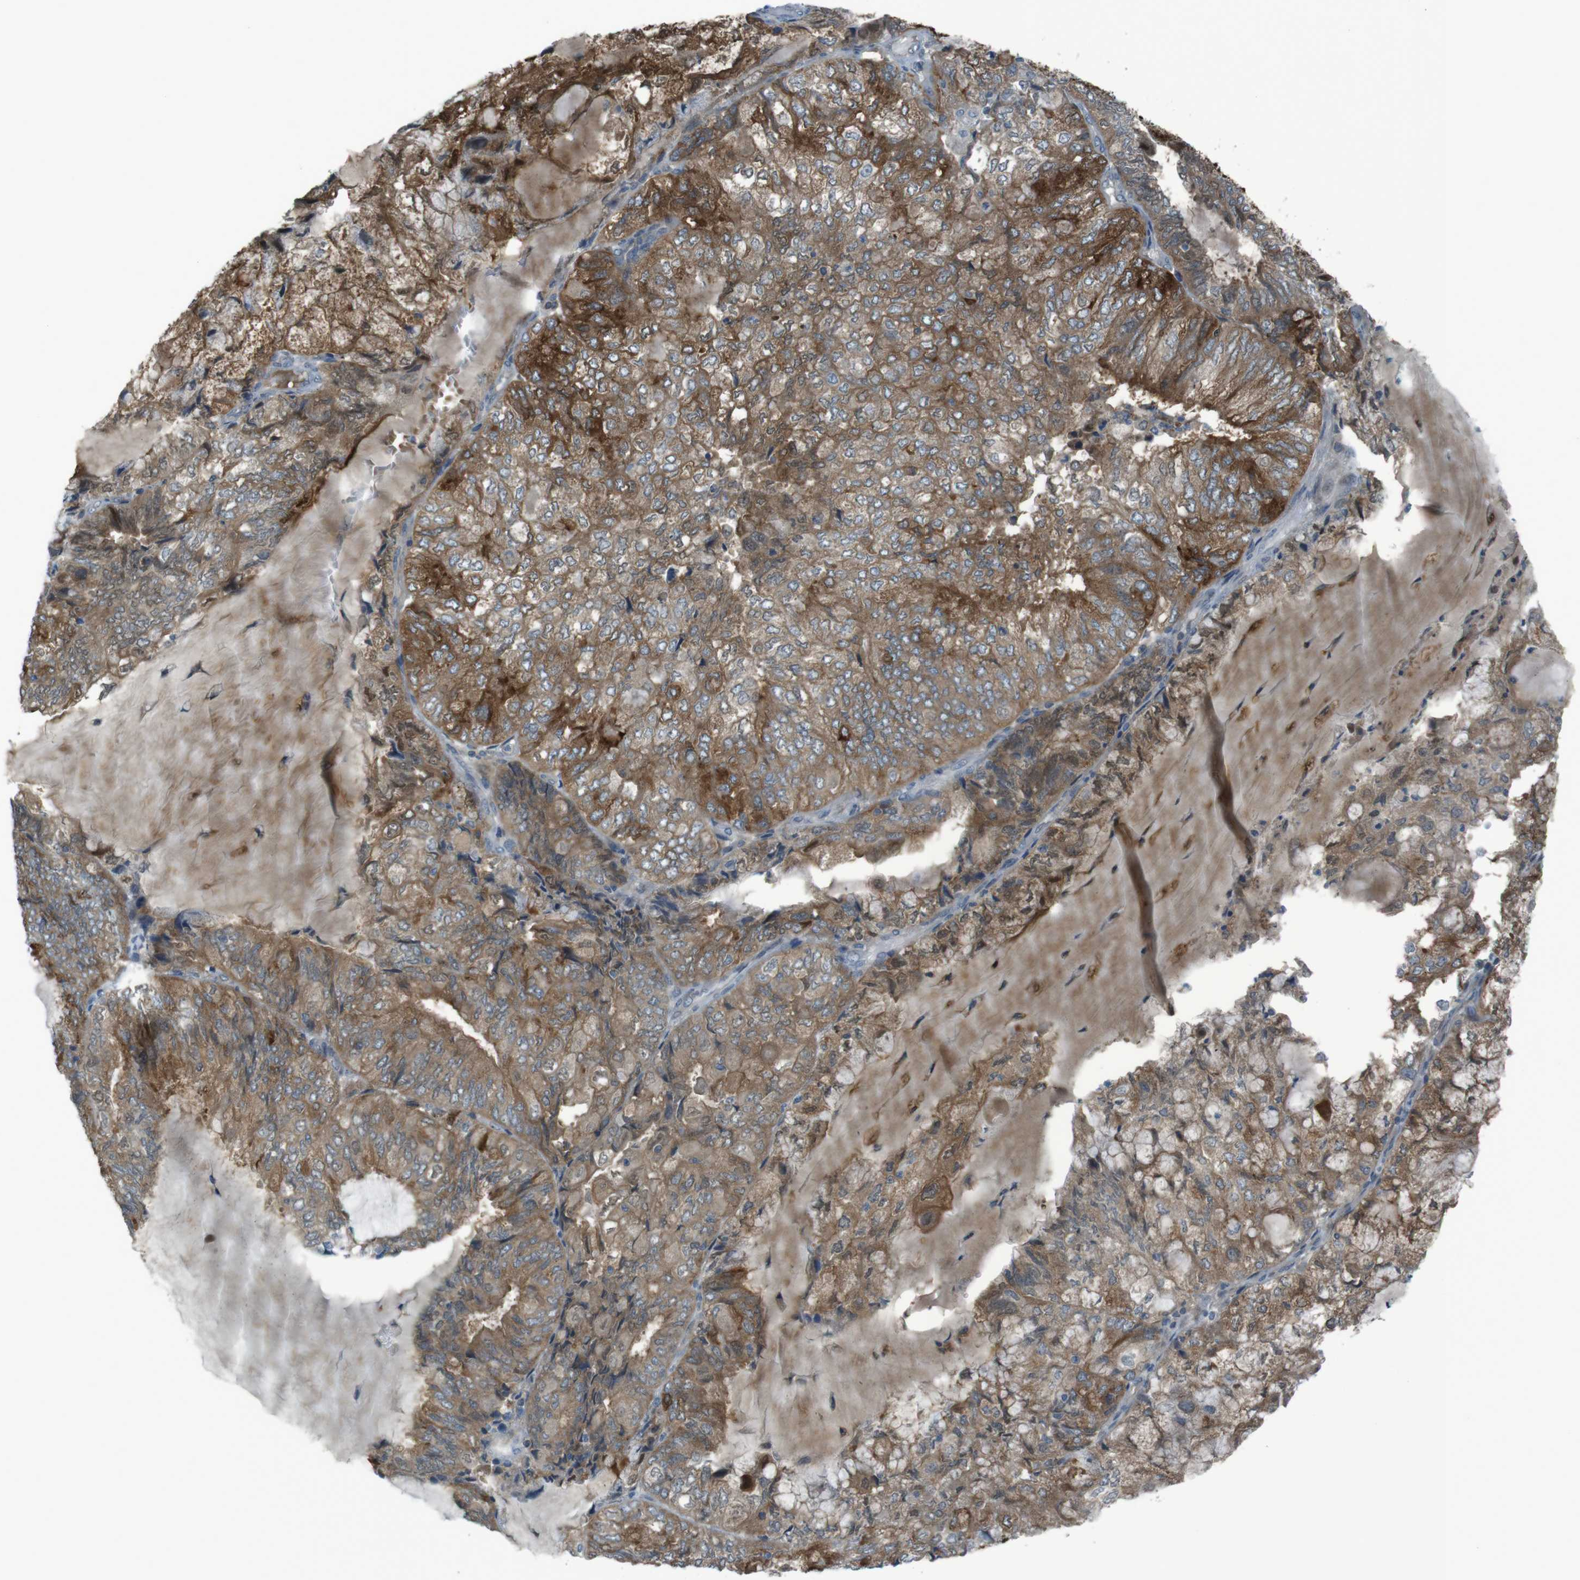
{"staining": {"intensity": "moderate", "quantity": ">75%", "location": "cytoplasmic/membranous"}, "tissue": "endometrial cancer", "cell_type": "Tumor cells", "image_type": "cancer", "snomed": [{"axis": "morphology", "description": "Adenocarcinoma, NOS"}, {"axis": "topography", "description": "Endometrium"}], "caption": "Adenocarcinoma (endometrial) stained with a brown dye shows moderate cytoplasmic/membranous positive expression in about >75% of tumor cells.", "gene": "ZDHHC20", "patient": {"sex": "female", "age": 81}}